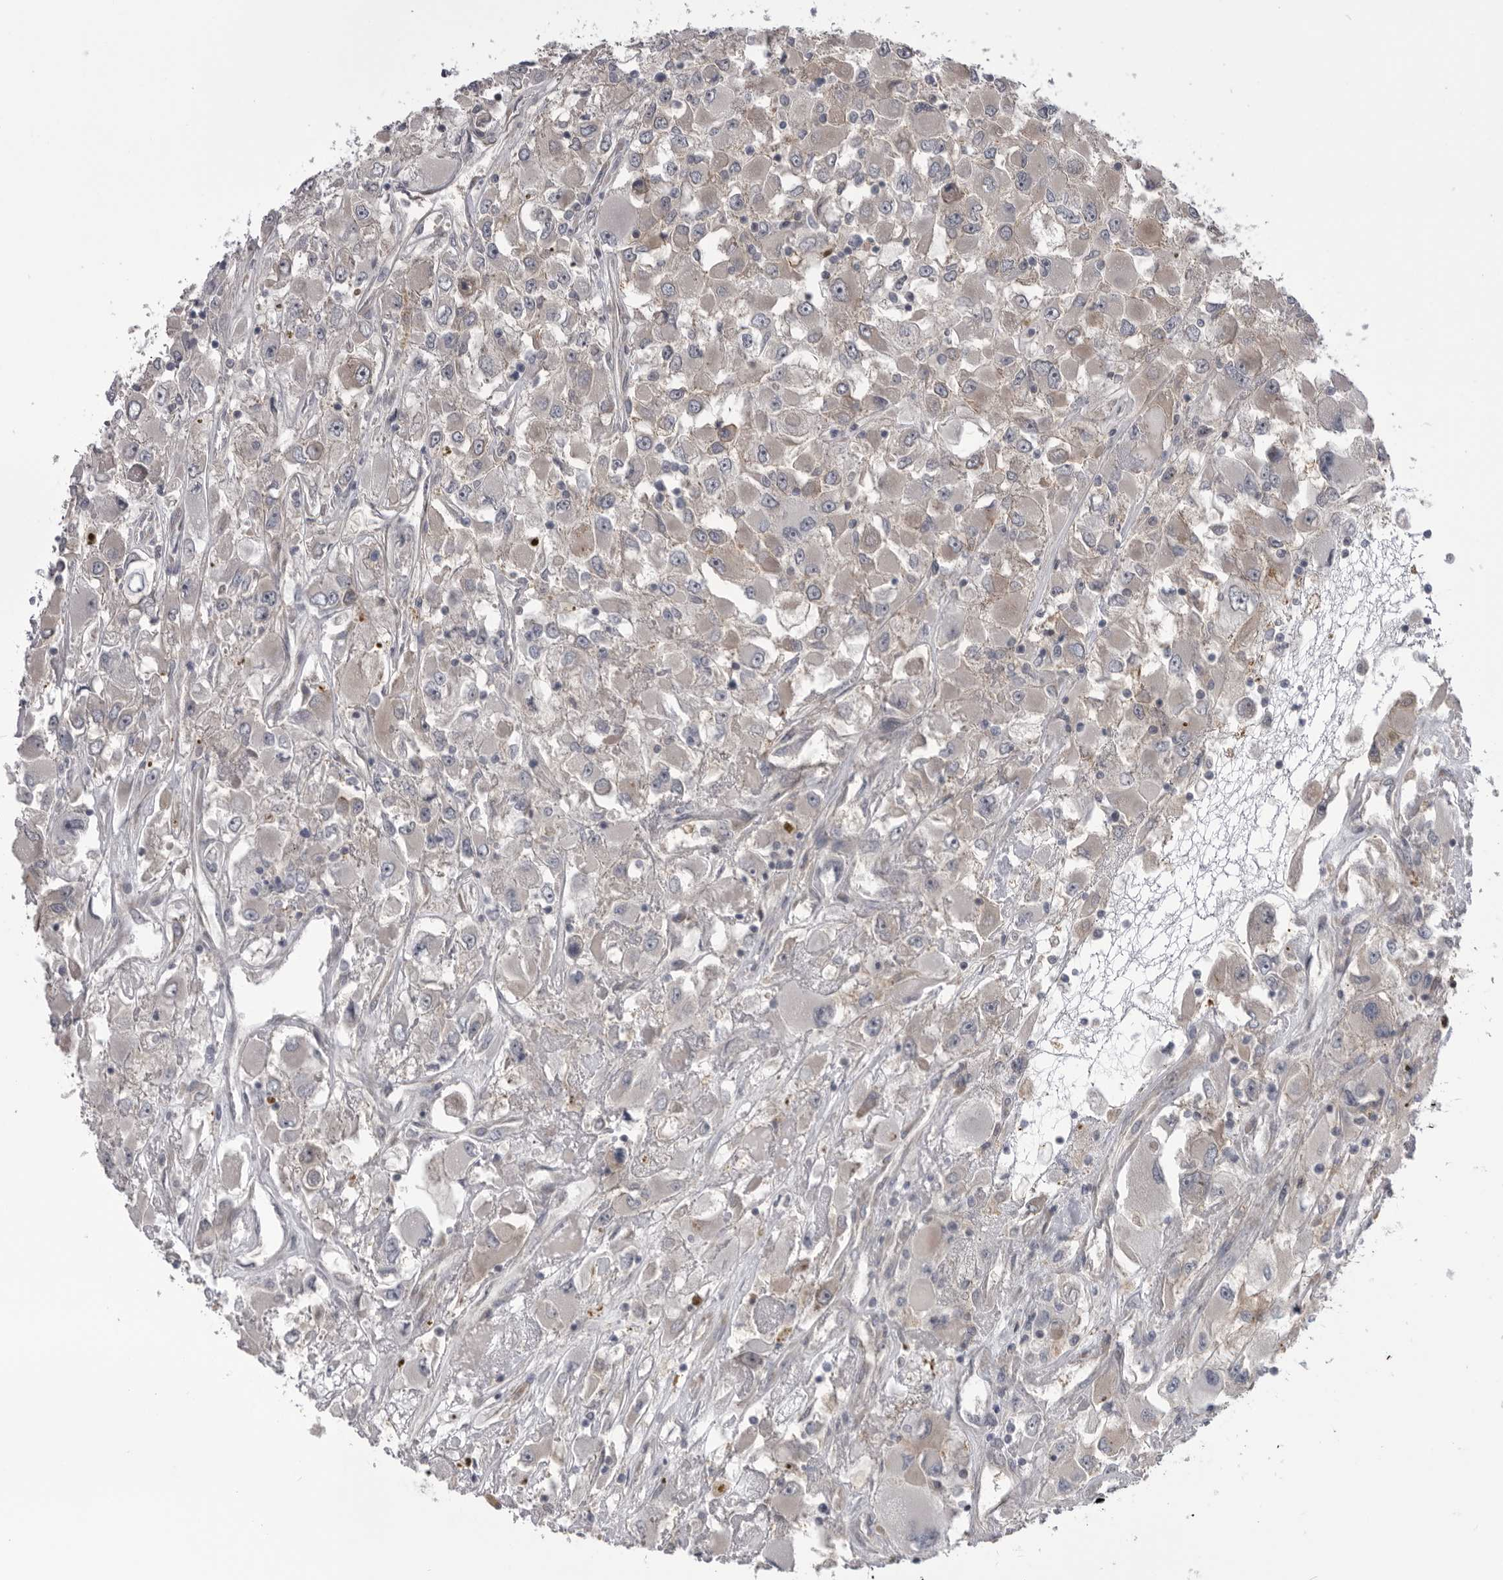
{"staining": {"intensity": "negative", "quantity": "none", "location": "none"}, "tissue": "renal cancer", "cell_type": "Tumor cells", "image_type": "cancer", "snomed": [{"axis": "morphology", "description": "Adenocarcinoma, NOS"}, {"axis": "topography", "description": "Kidney"}], "caption": "High magnification brightfield microscopy of renal cancer stained with DAB (3,3'-diaminobenzidine) (brown) and counterstained with hematoxylin (blue): tumor cells show no significant expression.", "gene": "RAB3GAP2", "patient": {"sex": "female", "age": 52}}